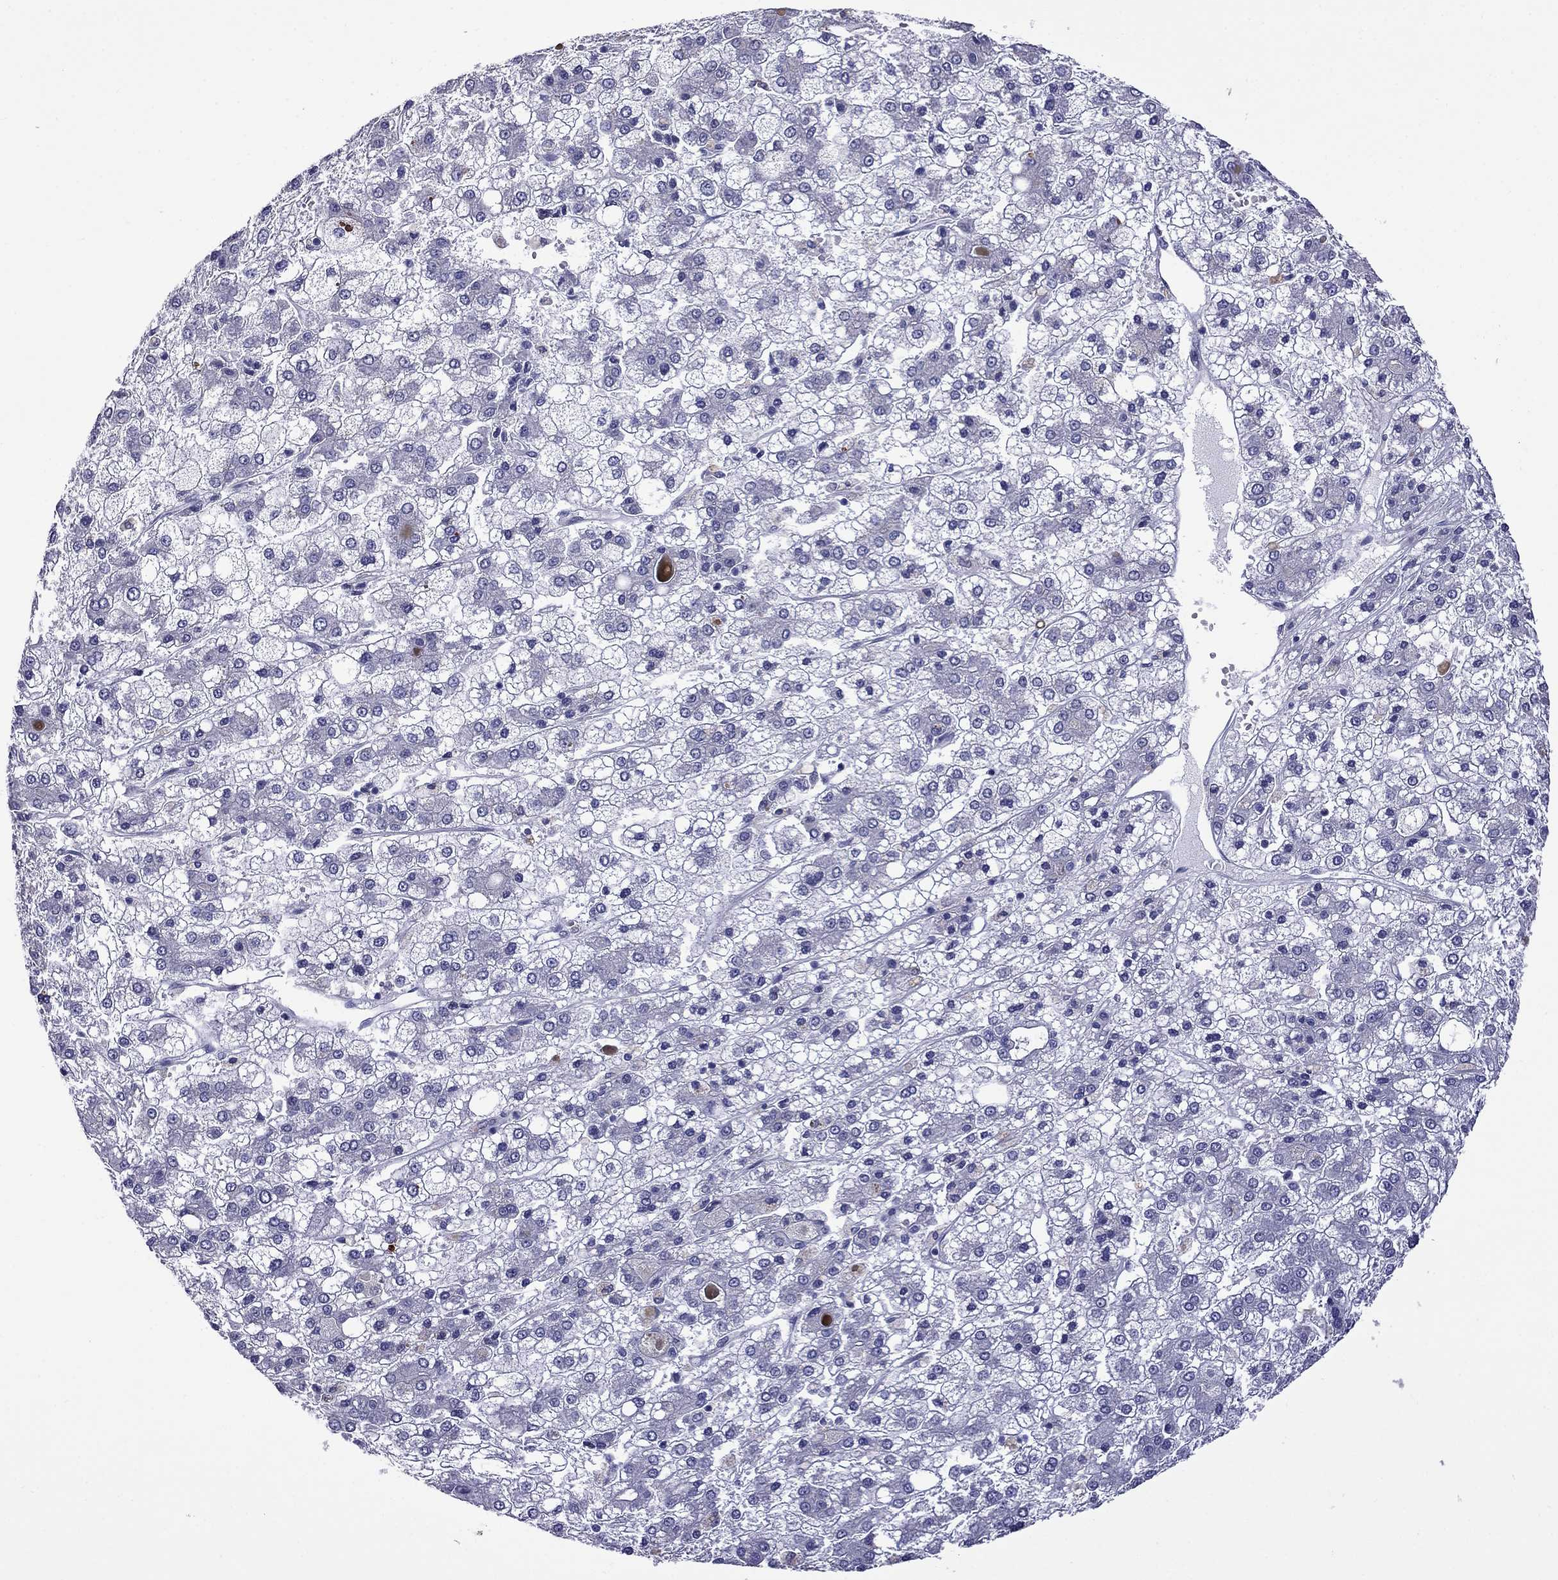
{"staining": {"intensity": "negative", "quantity": "none", "location": "none"}, "tissue": "liver cancer", "cell_type": "Tumor cells", "image_type": "cancer", "snomed": [{"axis": "morphology", "description": "Carcinoma, Hepatocellular, NOS"}, {"axis": "topography", "description": "Liver"}], "caption": "Immunohistochemistry micrograph of neoplastic tissue: liver hepatocellular carcinoma stained with DAB reveals no significant protein expression in tumor cells.", "gene": "STAR", "patient": {"sex": "male", "age": 73}}